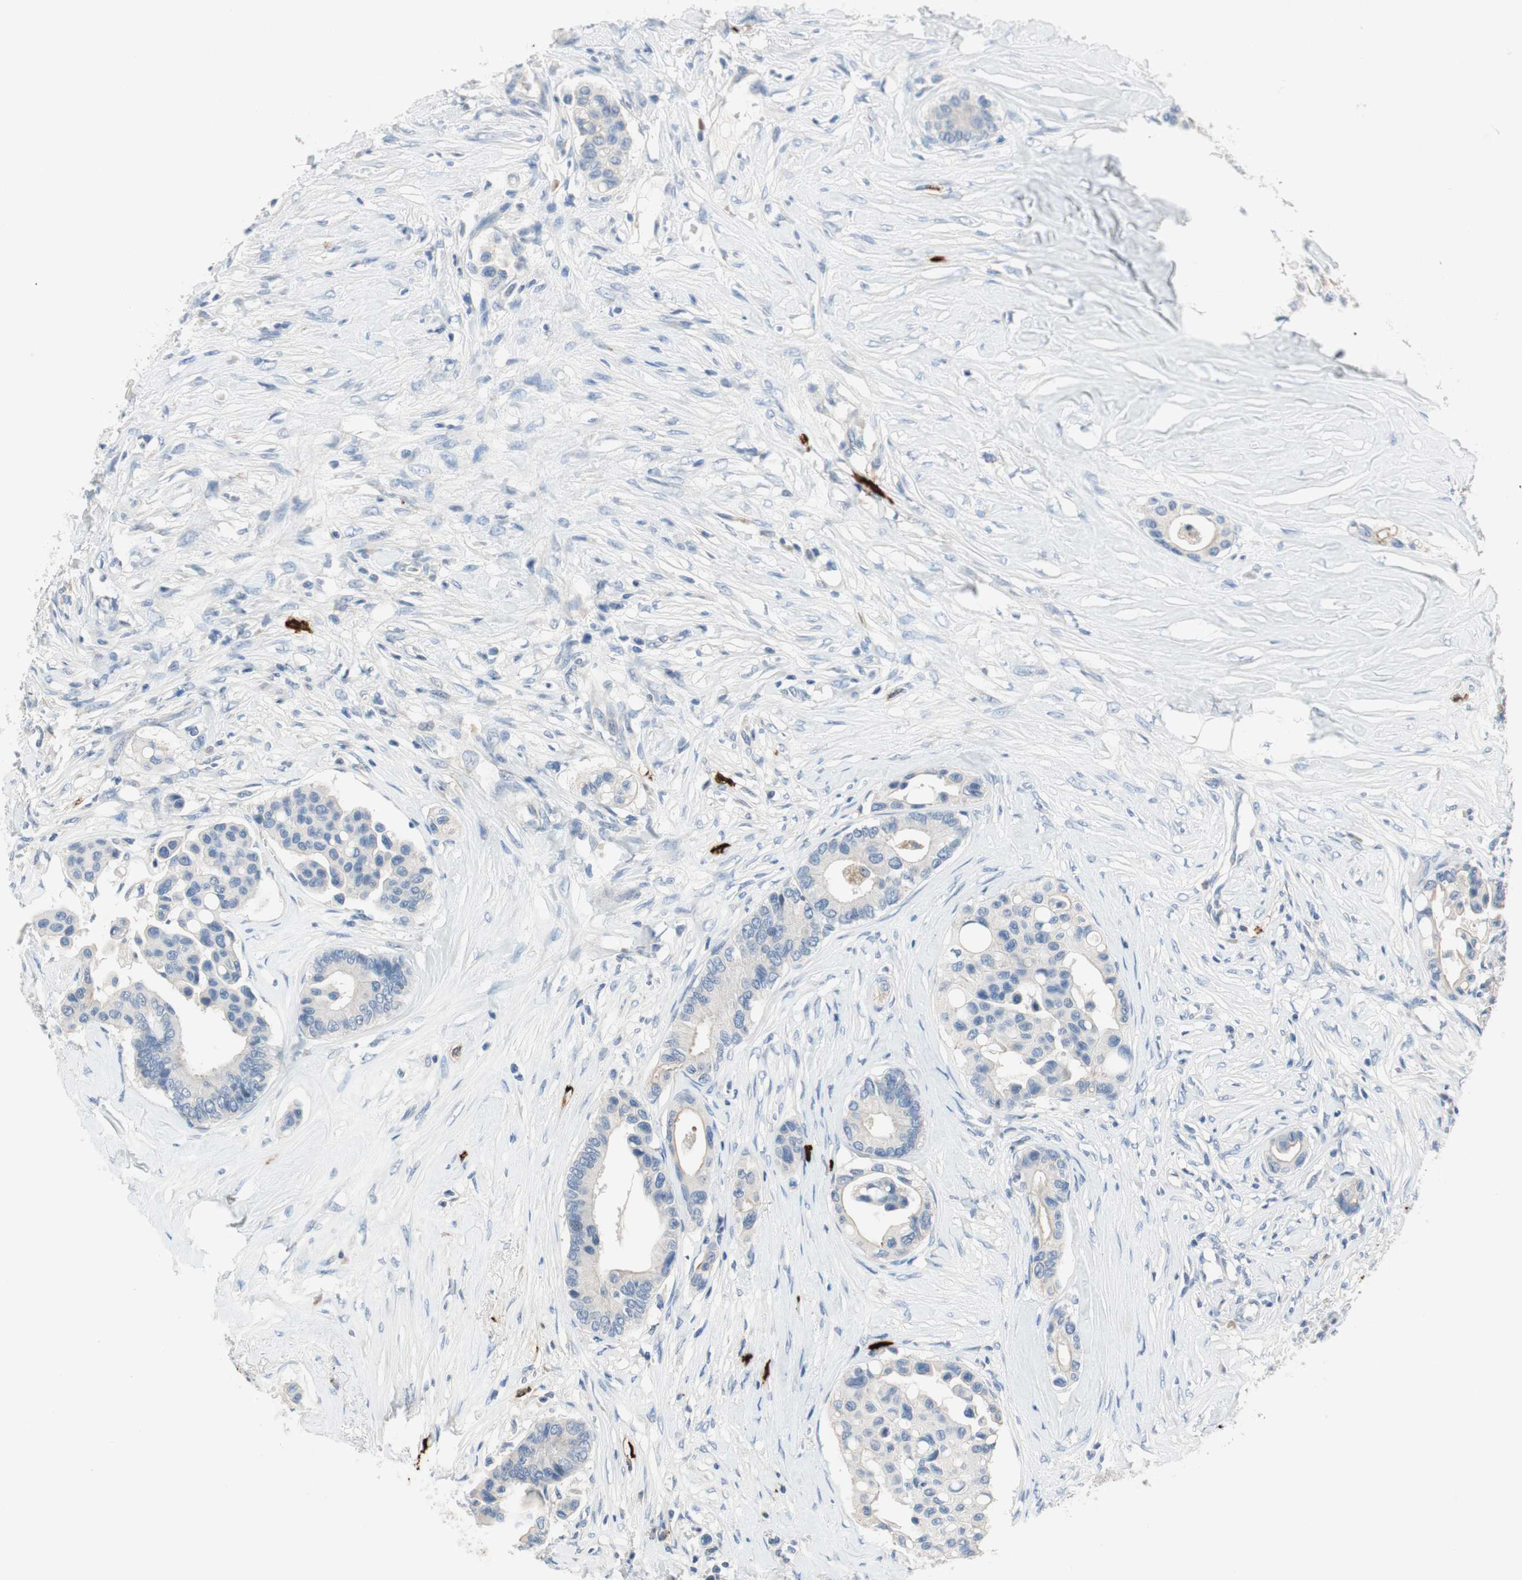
{"staining": {"intensity": "negative", "quantity": "none", "location": "none"}, "tissue": "colorectal cancer", "cell_type": "Tumor cells", "image_type": "cancer", "snomed": [{"axis": "morphology", "description": "Normal tissue, NOS"}, {"axis": "morphology", "description": "Adenocarcinoma, NOS"}, {"axis": "topography", "description": "Colon"}], "caption": "An immunohistochemistry photomicrograph of adenocarcinoma (colorectal) is shown. There is no staining in tumor cells of adenocarcinoma (colorectal).", "gene": "CPA3", "patient": {"sex": "male", "age": 82}}